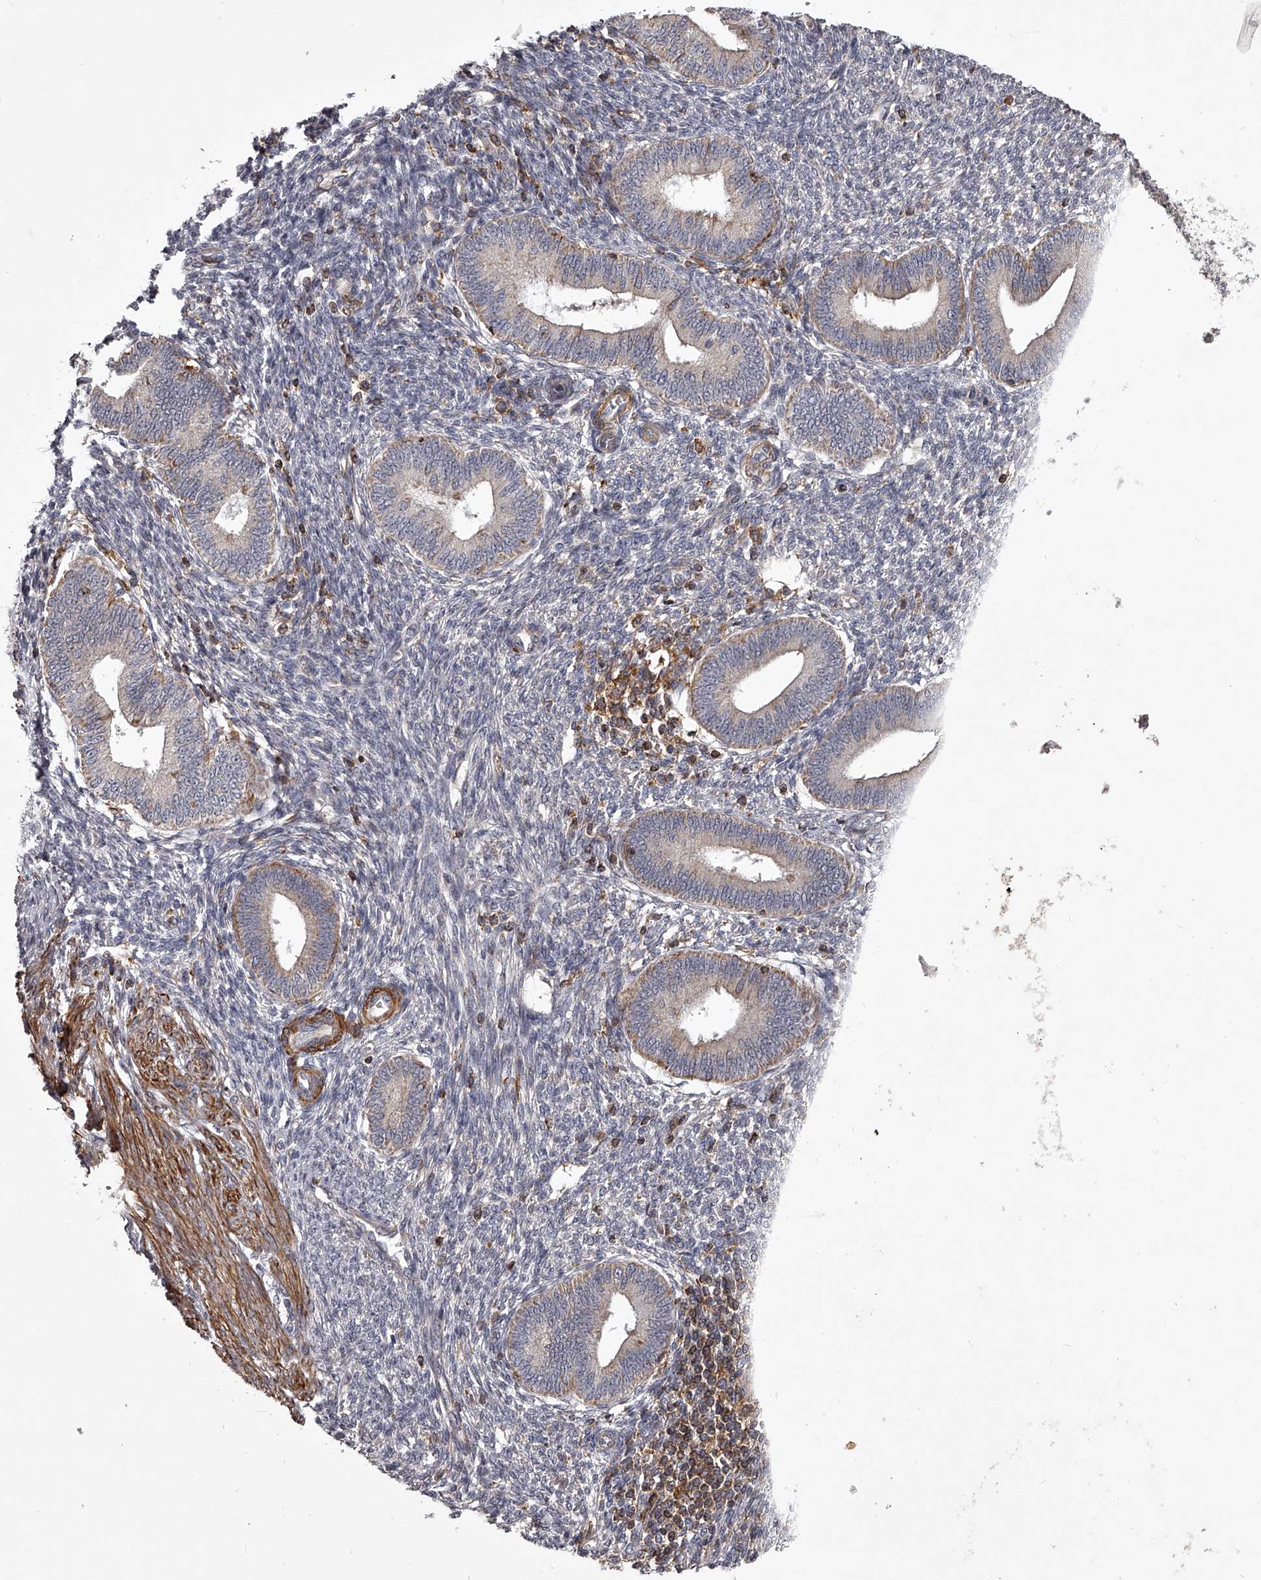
{"staining": {"intensity": "negative", "quantity": "none", "location": "none"}, "tissue": "endometrium", "cell_type": "Cells in endometrial stroma", "image_type": "normal", "snomed": [{"axis": "morphology", "description": "Normal tissue, NOS"}, {"axis": "topography", "description": "Endometrium"}], "caption": "A high-resolution image shows IHC staining of benign endometrium, which shows no significant expression in cells in endometrial stroma.", "gene": "RRP36", "patient": {"sex": "female", "age": 46}}